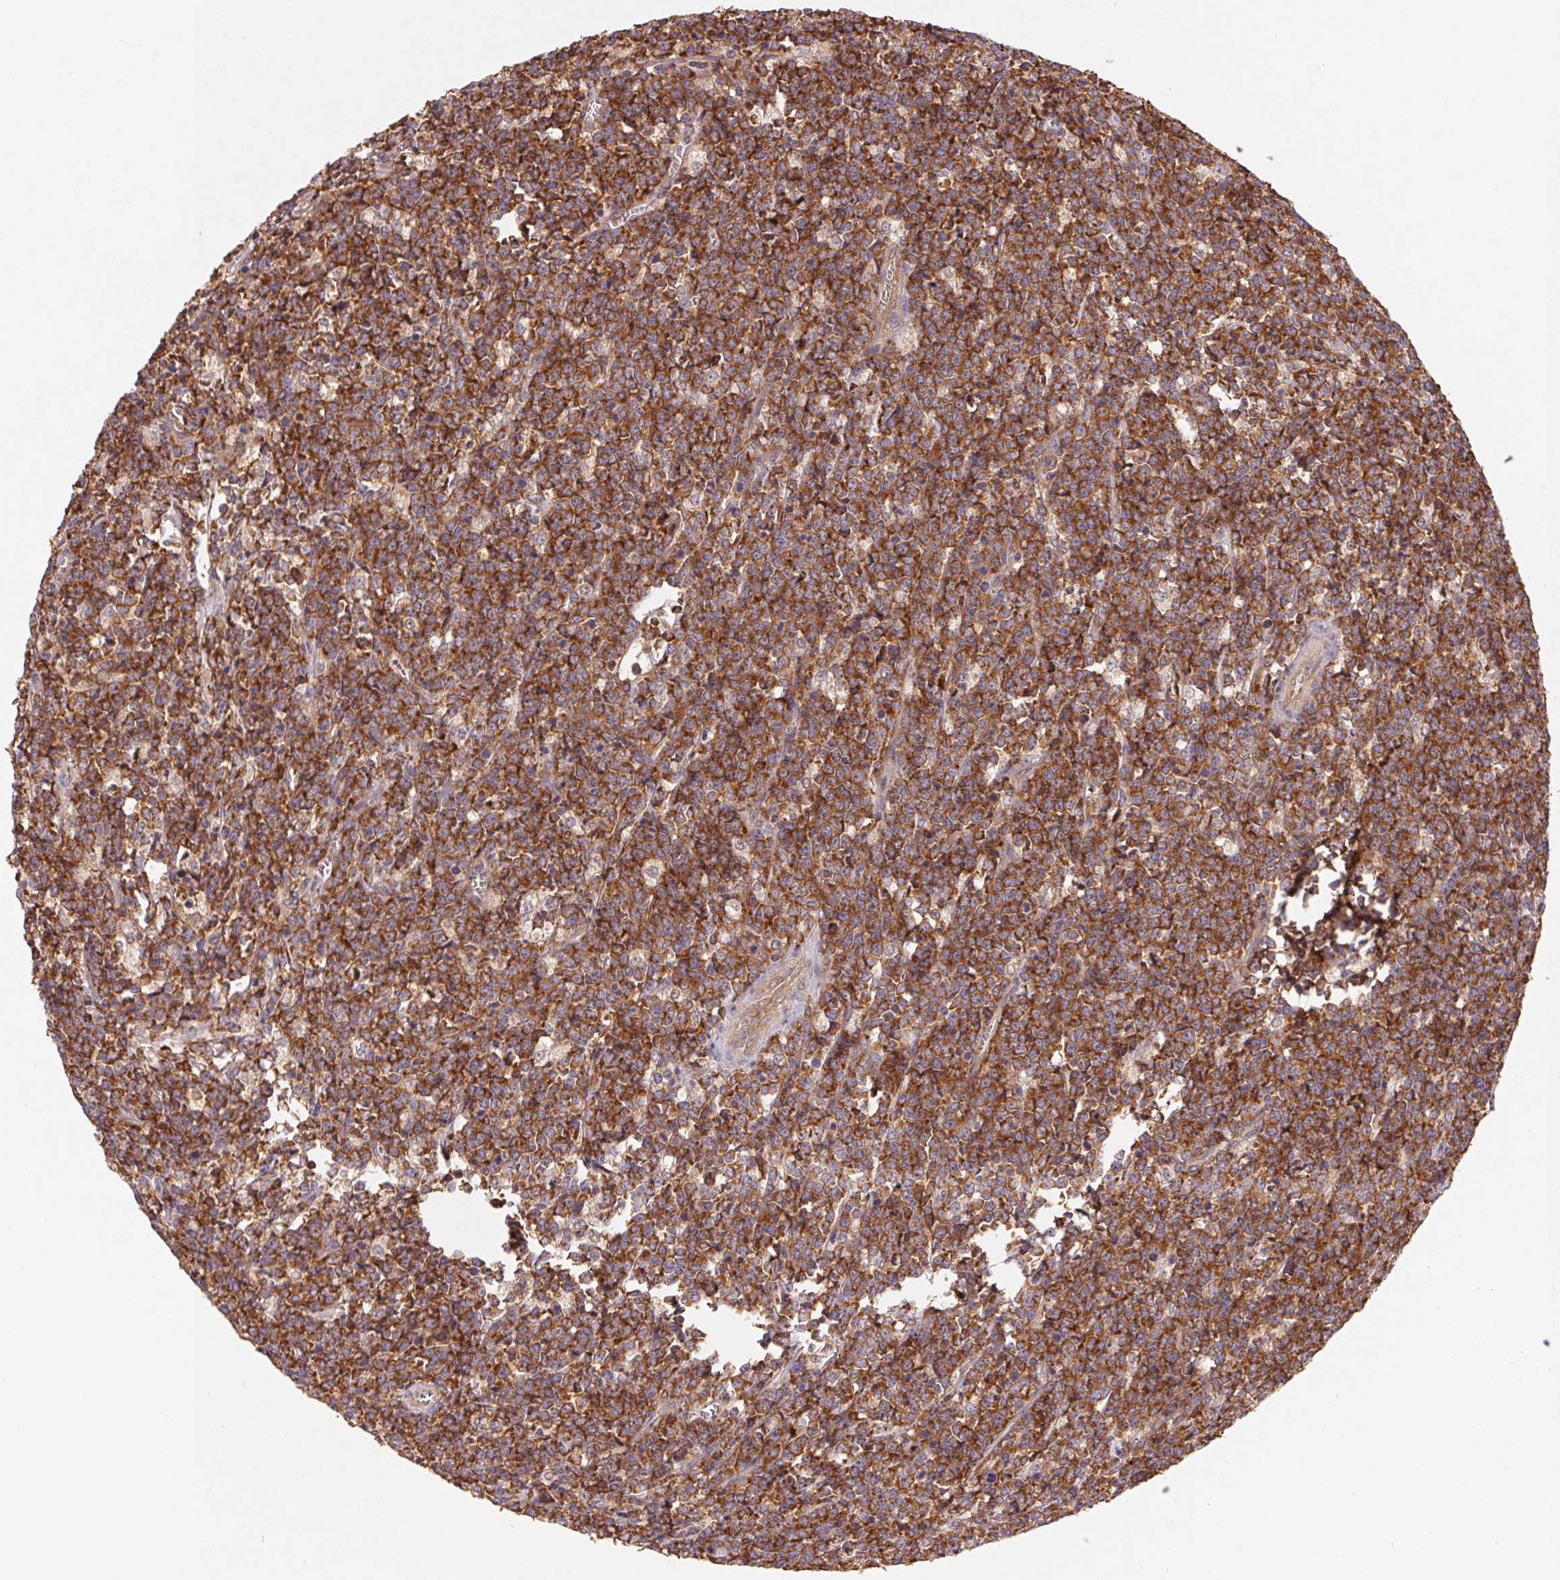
{"staining": {"intensity": "strong", "quantity": ">75%", "location": "cytoplasmic/membranous"}, "tissue": "lymphoma", "cell_type": "Tumor cells", "image_type": "cancer", "snomed": [{"axis": "morphology", "description": "Malignant lymphoma, non-Hodgkin's type, High grade"}, {"axis": "topography", "description": "Small intestine"}], "caption": "A micrograph showing strong cytoplasmic/membranous positivity in approximately >75% of tumor cells in lymphoma, as visualized by brown immunohistochemical staining.", "gene": "RPL27A", "patient": {"sex": "female", "age": 56}}